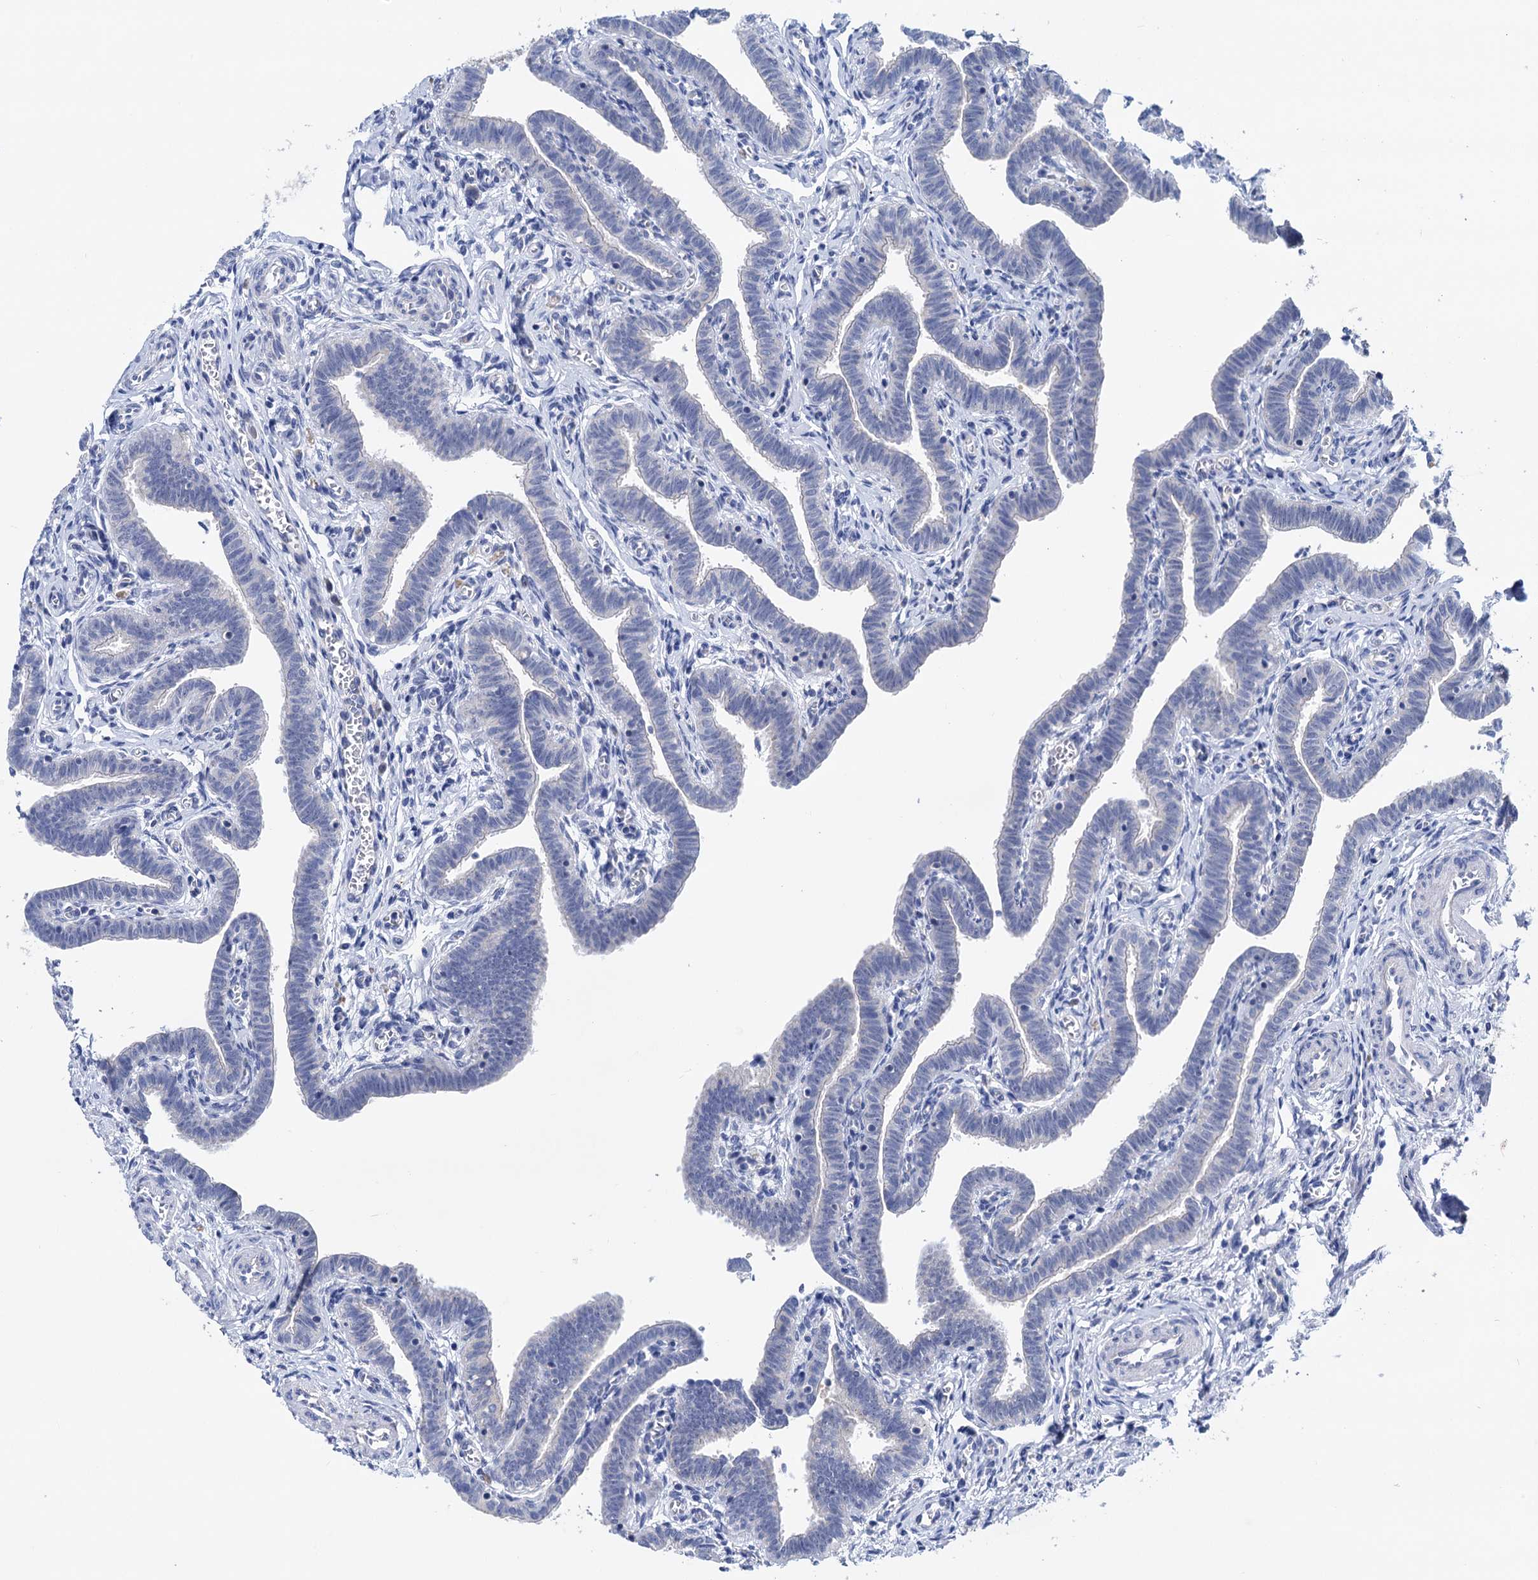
{"staining": {"intensity": "moderate", "quantity": "25%-75%", "location": "cytoplasmic/membranous"}, "tissue": "fallopian tube", "cell_type": "Glandular cells", "image_type": "normal", "snomed": [{"axis": "morphology", "description": "Normal tissue, NOS"}, {"axis": "topography", "description": "Fallopian tube"}], "caption": "Fallopian tube stained with a brown dye reveals moderate cytoplasmic/membranous positive expression in approximately 25%-75% of glandular cells.", "gene": "ZNRD2", "patient": {"sex": "female", "age": 36}}